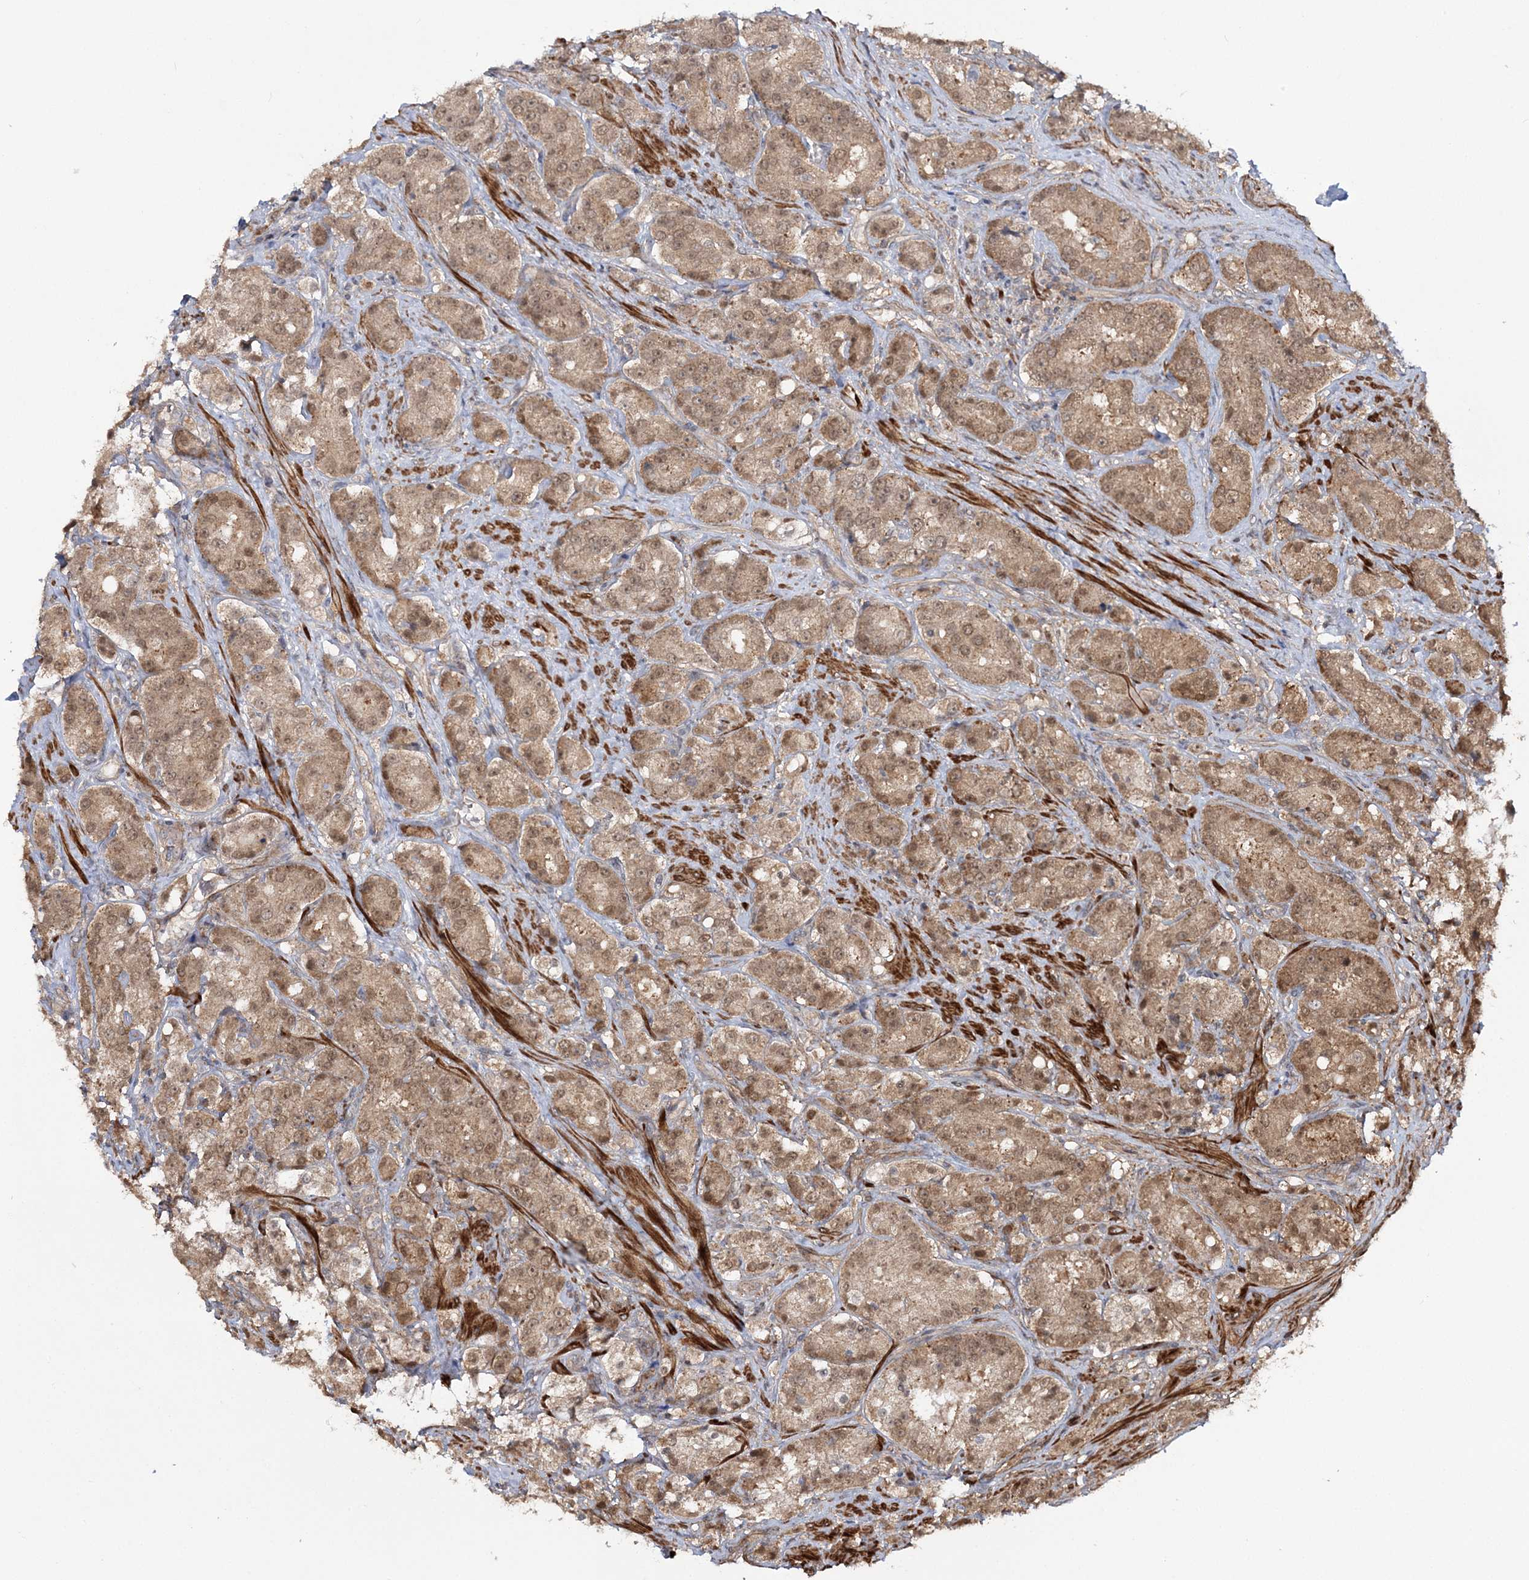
{"staining": {"intensity": "moderate", "quantity": ">75%", "location": "cytoplasmic/membranous,nuclear"}, "tissue": "prostate cancer", "cell_type": "Tumor cells", "image_type": "cancer", "snomed": [{"axis": "morphology", "description": "Adenocarcinoma, High grade"}, {"axis": "topography", "description": "Prostate"}], "caption": "Prostate adenocarcinoma (high-grade) stained for a protein demonstrates moderate cytoplasmic/membranous and nuclear positivity in tumor cells. (DAB IHC with brightfield microscopy, high magnification).", "gene": "MOCS2", "patient": {"sex": "male", "age": 60}}